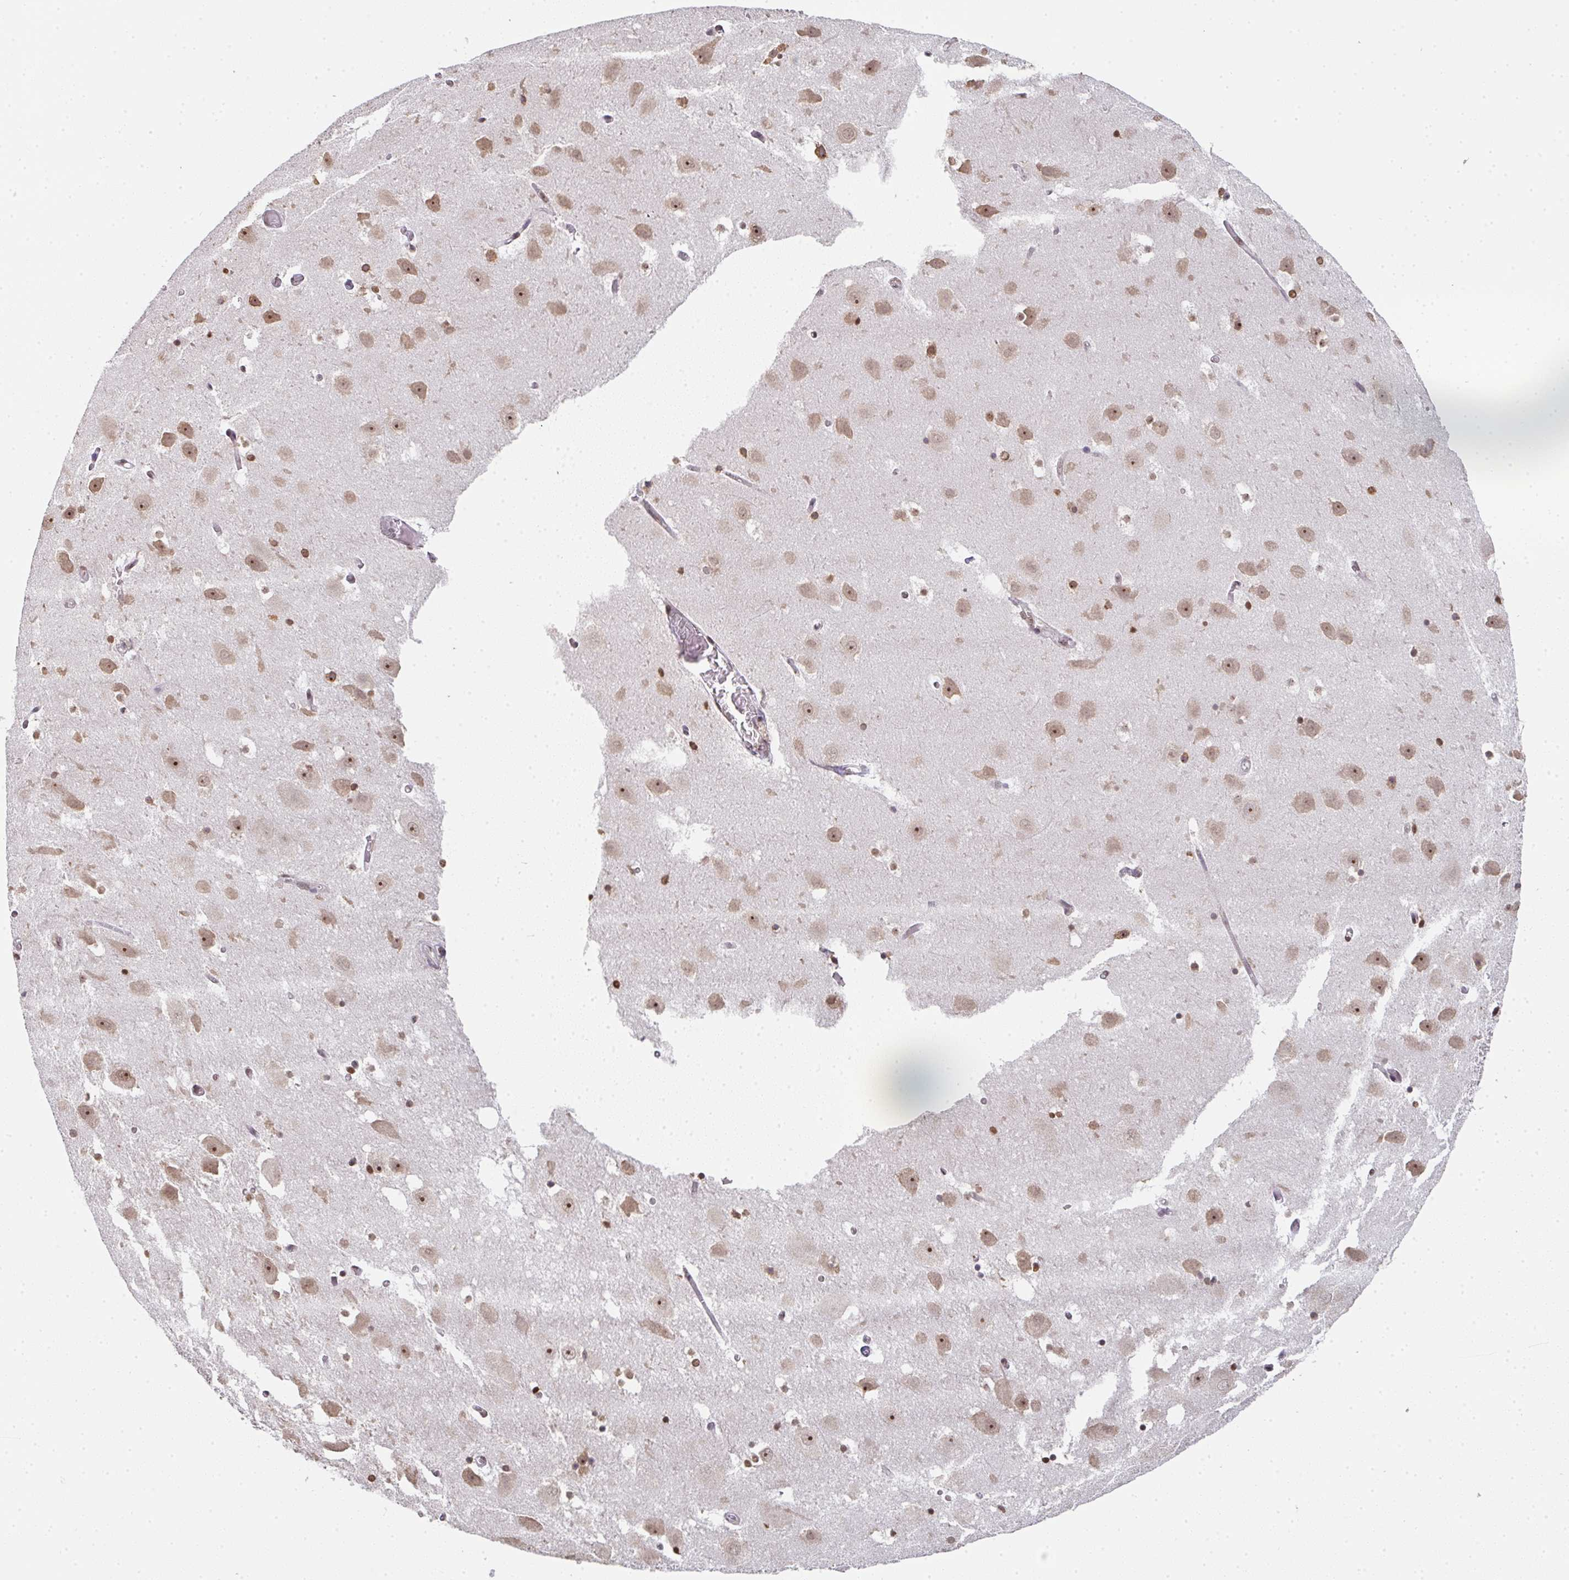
{"staining": {"intensity": "moderate", "quantity": ">75%", "location": "nuclear"}, "tissue": "hippocampus", "cell_type": "Glial cells", "image_type": "normal", "snomed": [{"axis": "morphology", "description": "Normal tissue, NOS"}, {"axis": "topography", "description": "Hippocampus"}], "caption": "A brown stain shows moderate nuclear staining of a protein in glial cells of benign hippocampus.", "gene": "DKC1", "patient": {"sex": "female", "age": 52}}